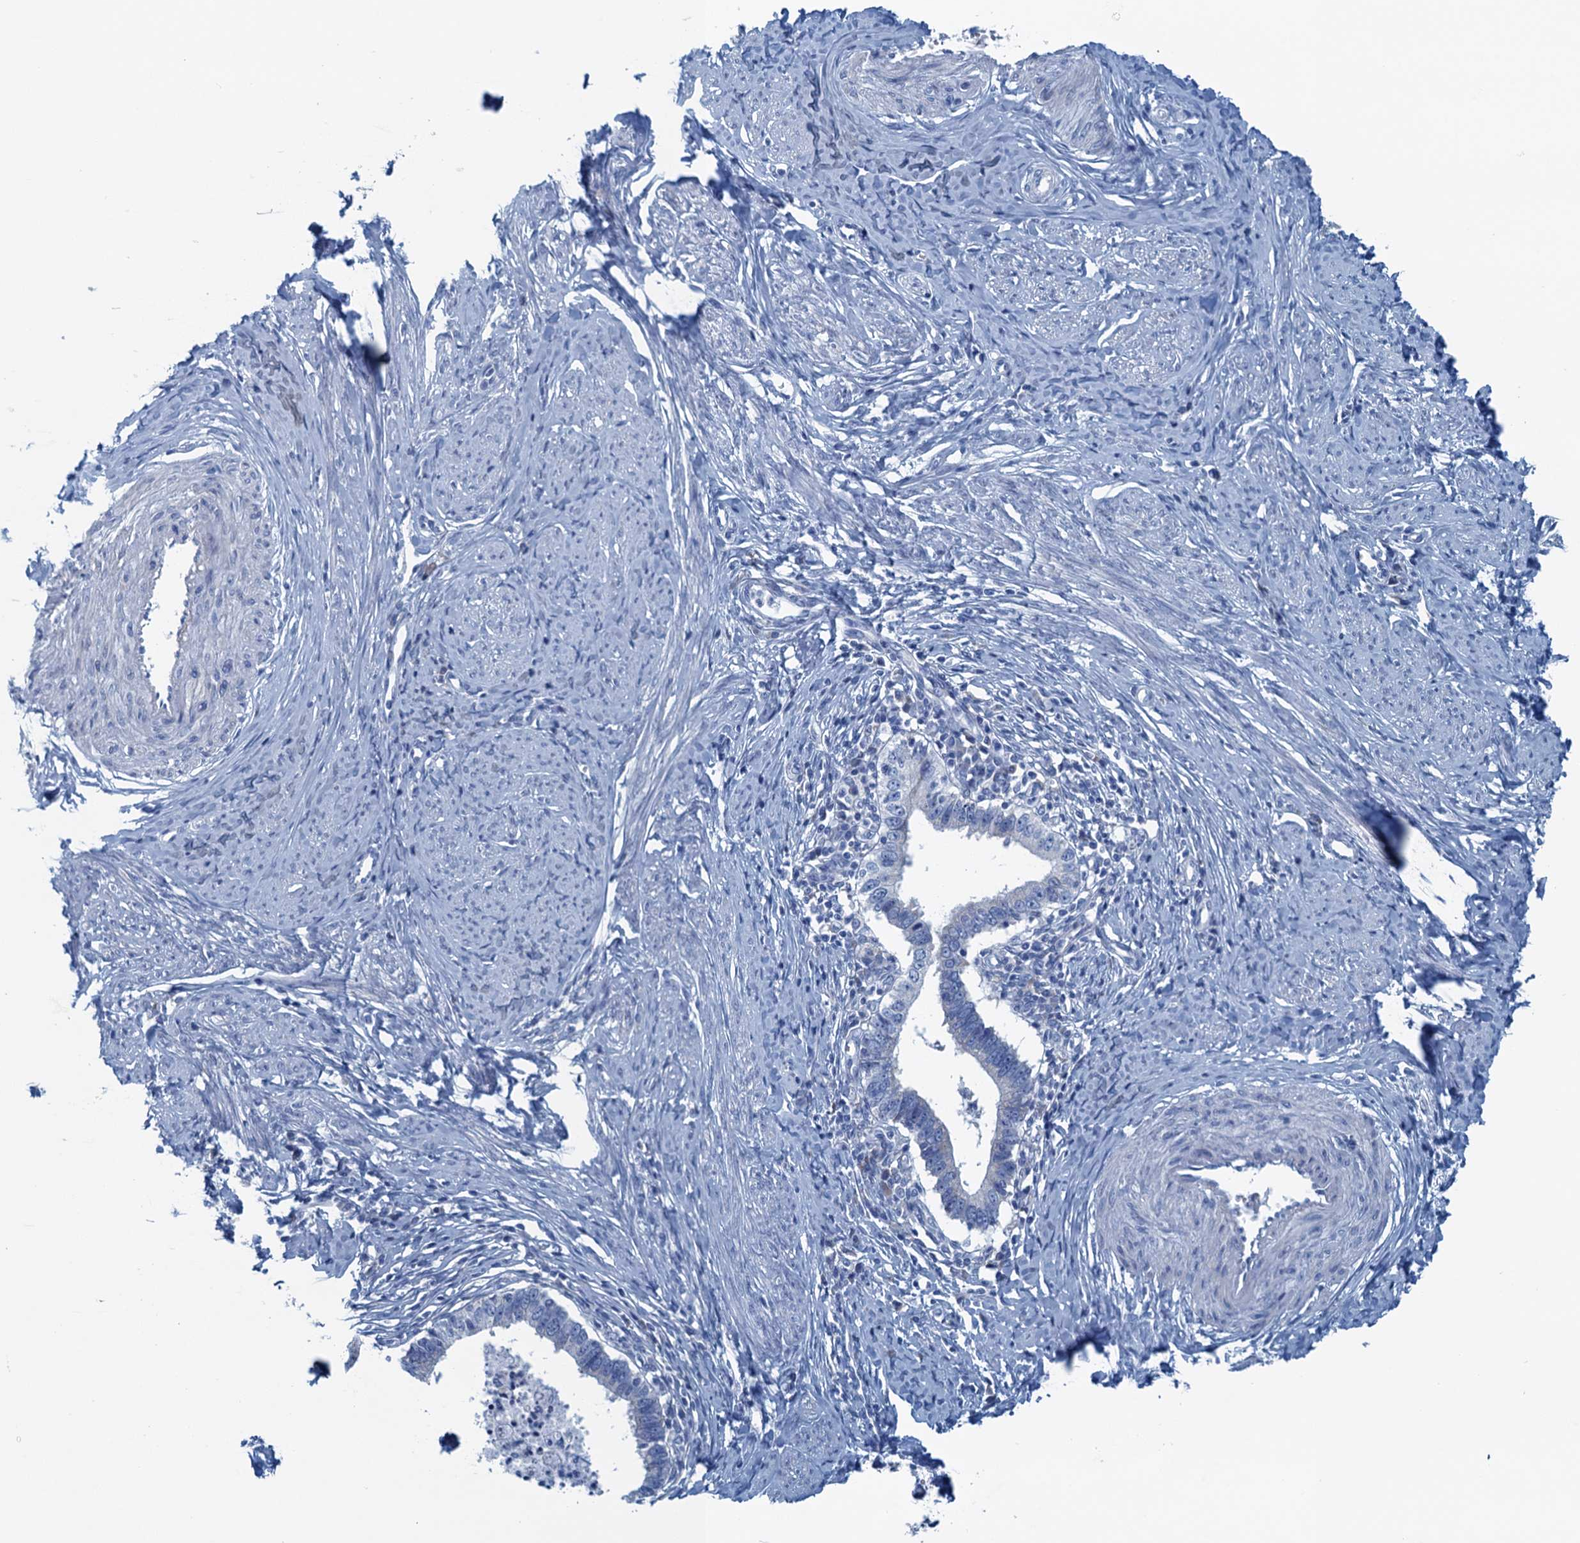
{"staining": {"intensity": "negative", "quantity": "none", "location": "none"}, "tissue": "cervical cancer", "cell_type": "Tumor cells", "image_type": "cancer", "snomed": [{"axis": "morphology", "description": "Adenocarcinoma, NOS"}, {"axis": "topography", "description": "Cervix"}], "caption": "A micrograph of human cervical adenocarcinoma is negative for staining in tumor cells.", "gene": "C10orf88", "patient": {"sex": "female", "age": 36}}